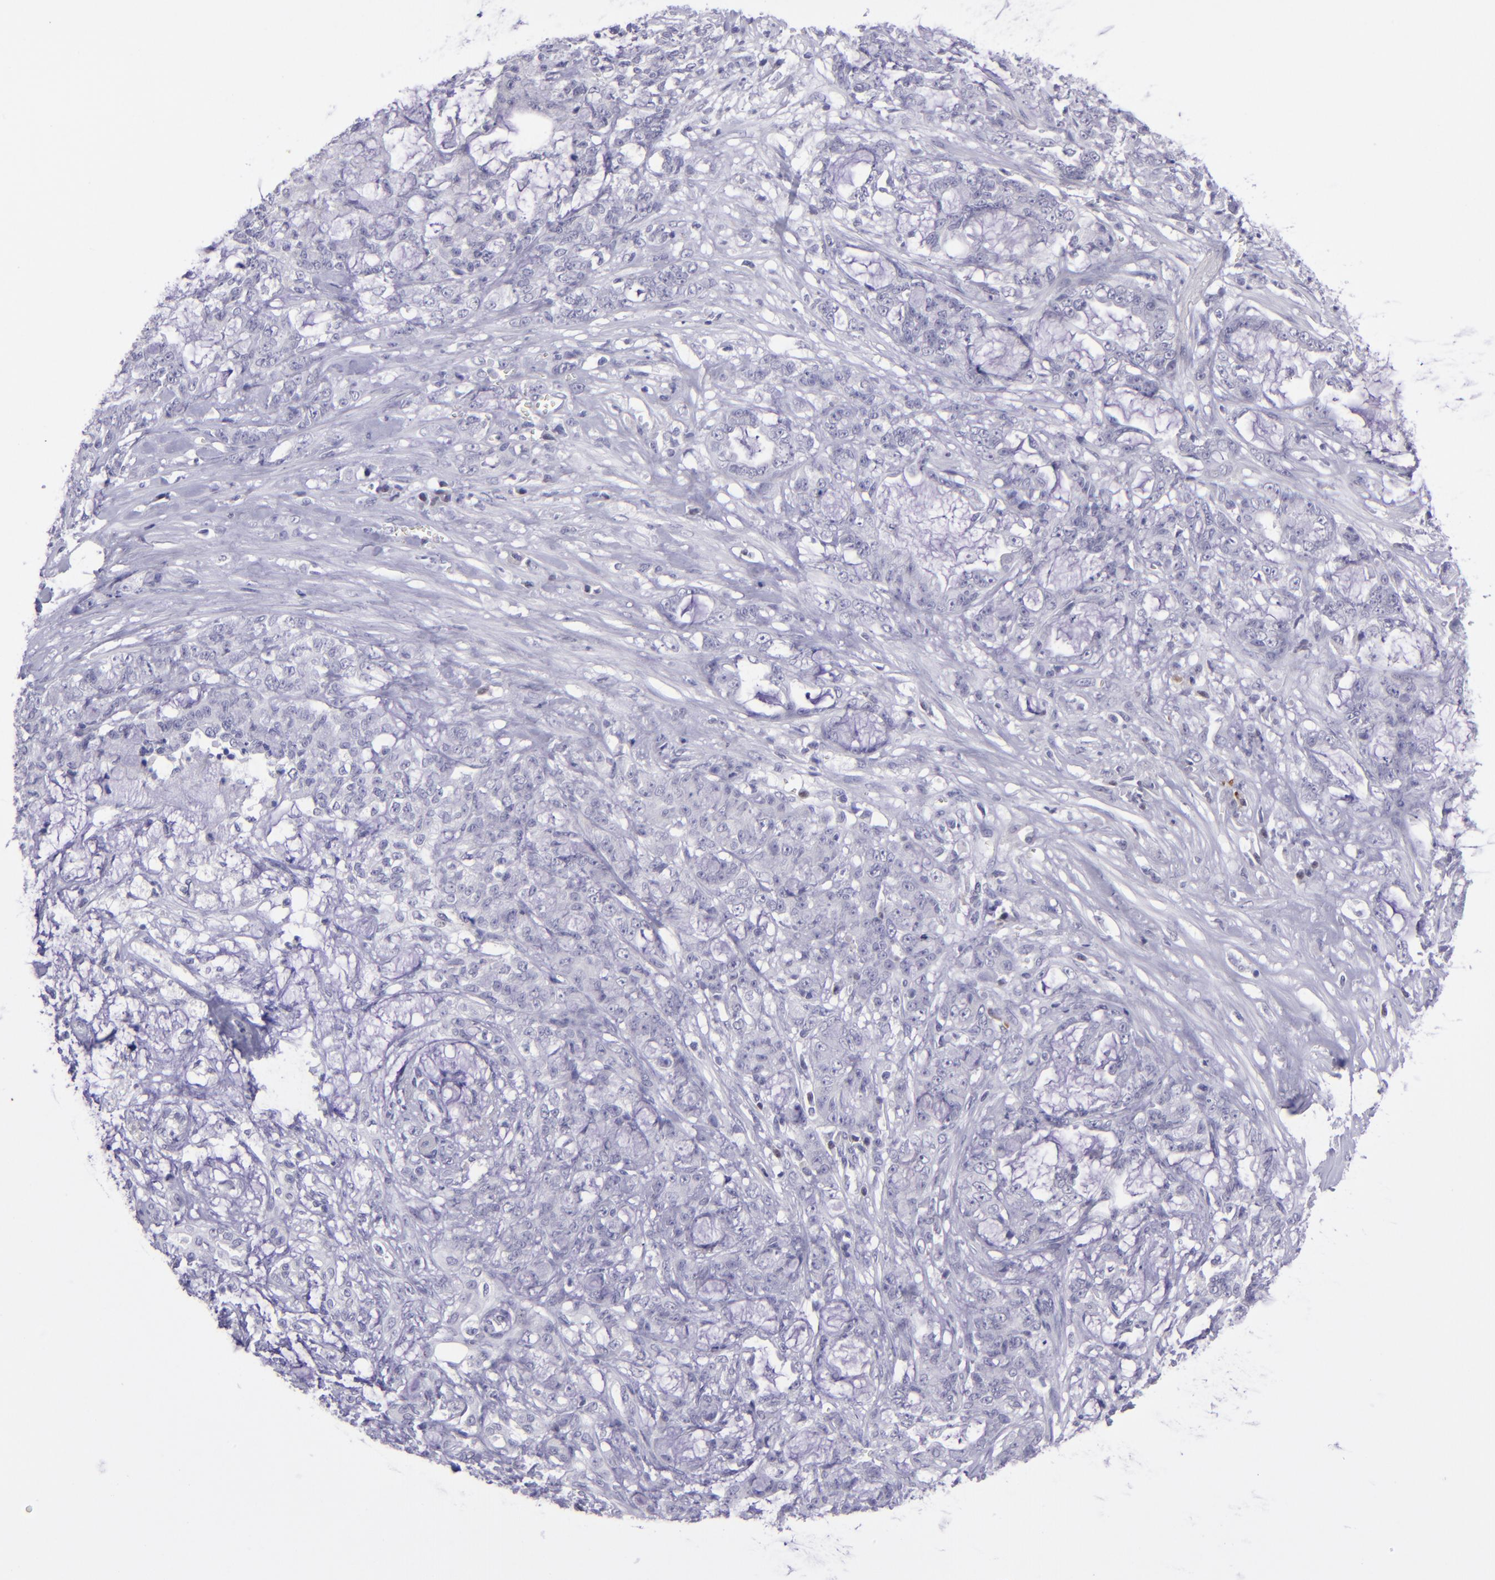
{"staining": {"intensity": "negative", "quantity": "none", "location": "none"}, "tissue": "pancreatic cancer", "cell_type": "Tumor cells", "image_type": "cancer", "snomed": [{"axis": "morphology", "description": "Adenocarcinoma, NOS"}, {"axis": "topography", "description": "Pancreas"}], "caption": "Immunohistochemistry (IHC) image of neoplastic tissue: human pancreatic cancer stained with DAB displays no significant protein staining in tumor cells.", "gene": "POU2F2", "patient": {"sex": "female", "age": 73}}